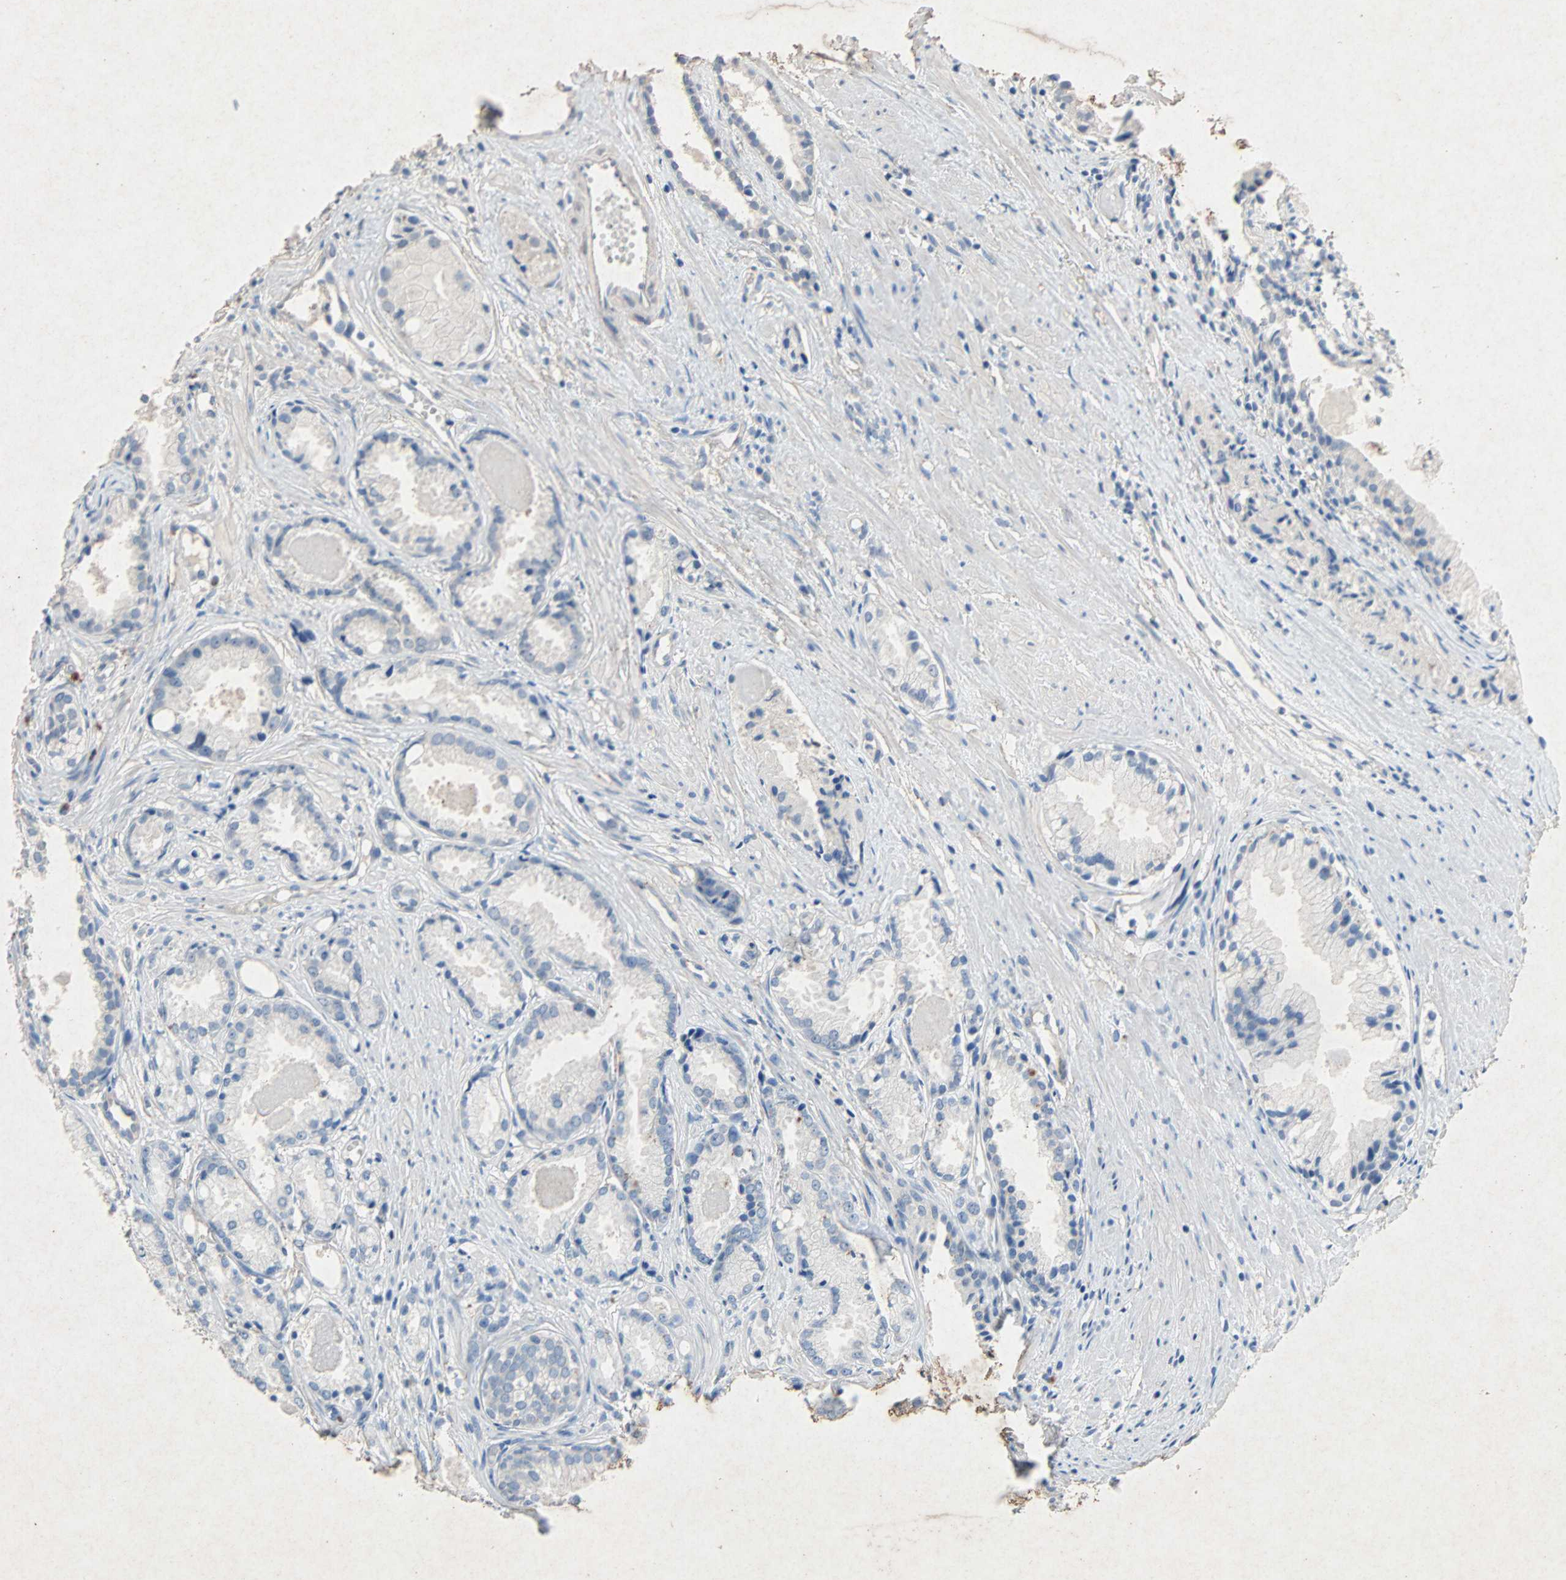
{"staining": {"intensity": "negative", "quantity": "none", "location": "none"}, "tissue": "prostate cancer", "cell_type": "Tumor cells", "image_type": "cancer", "snomed": [{"axis": "morphology", "description": "Adenocarcinoma, Low grade"}, {"axis": "topography", "description": "Prostate"}], "caption": "This is a photomicrograph of IHC staining of low-grade adenocarcinoma (prostate), which shows no staining in tumor cells.", "gene": "PCDHB2", "patient": {"sex": "male", "age": 72}}